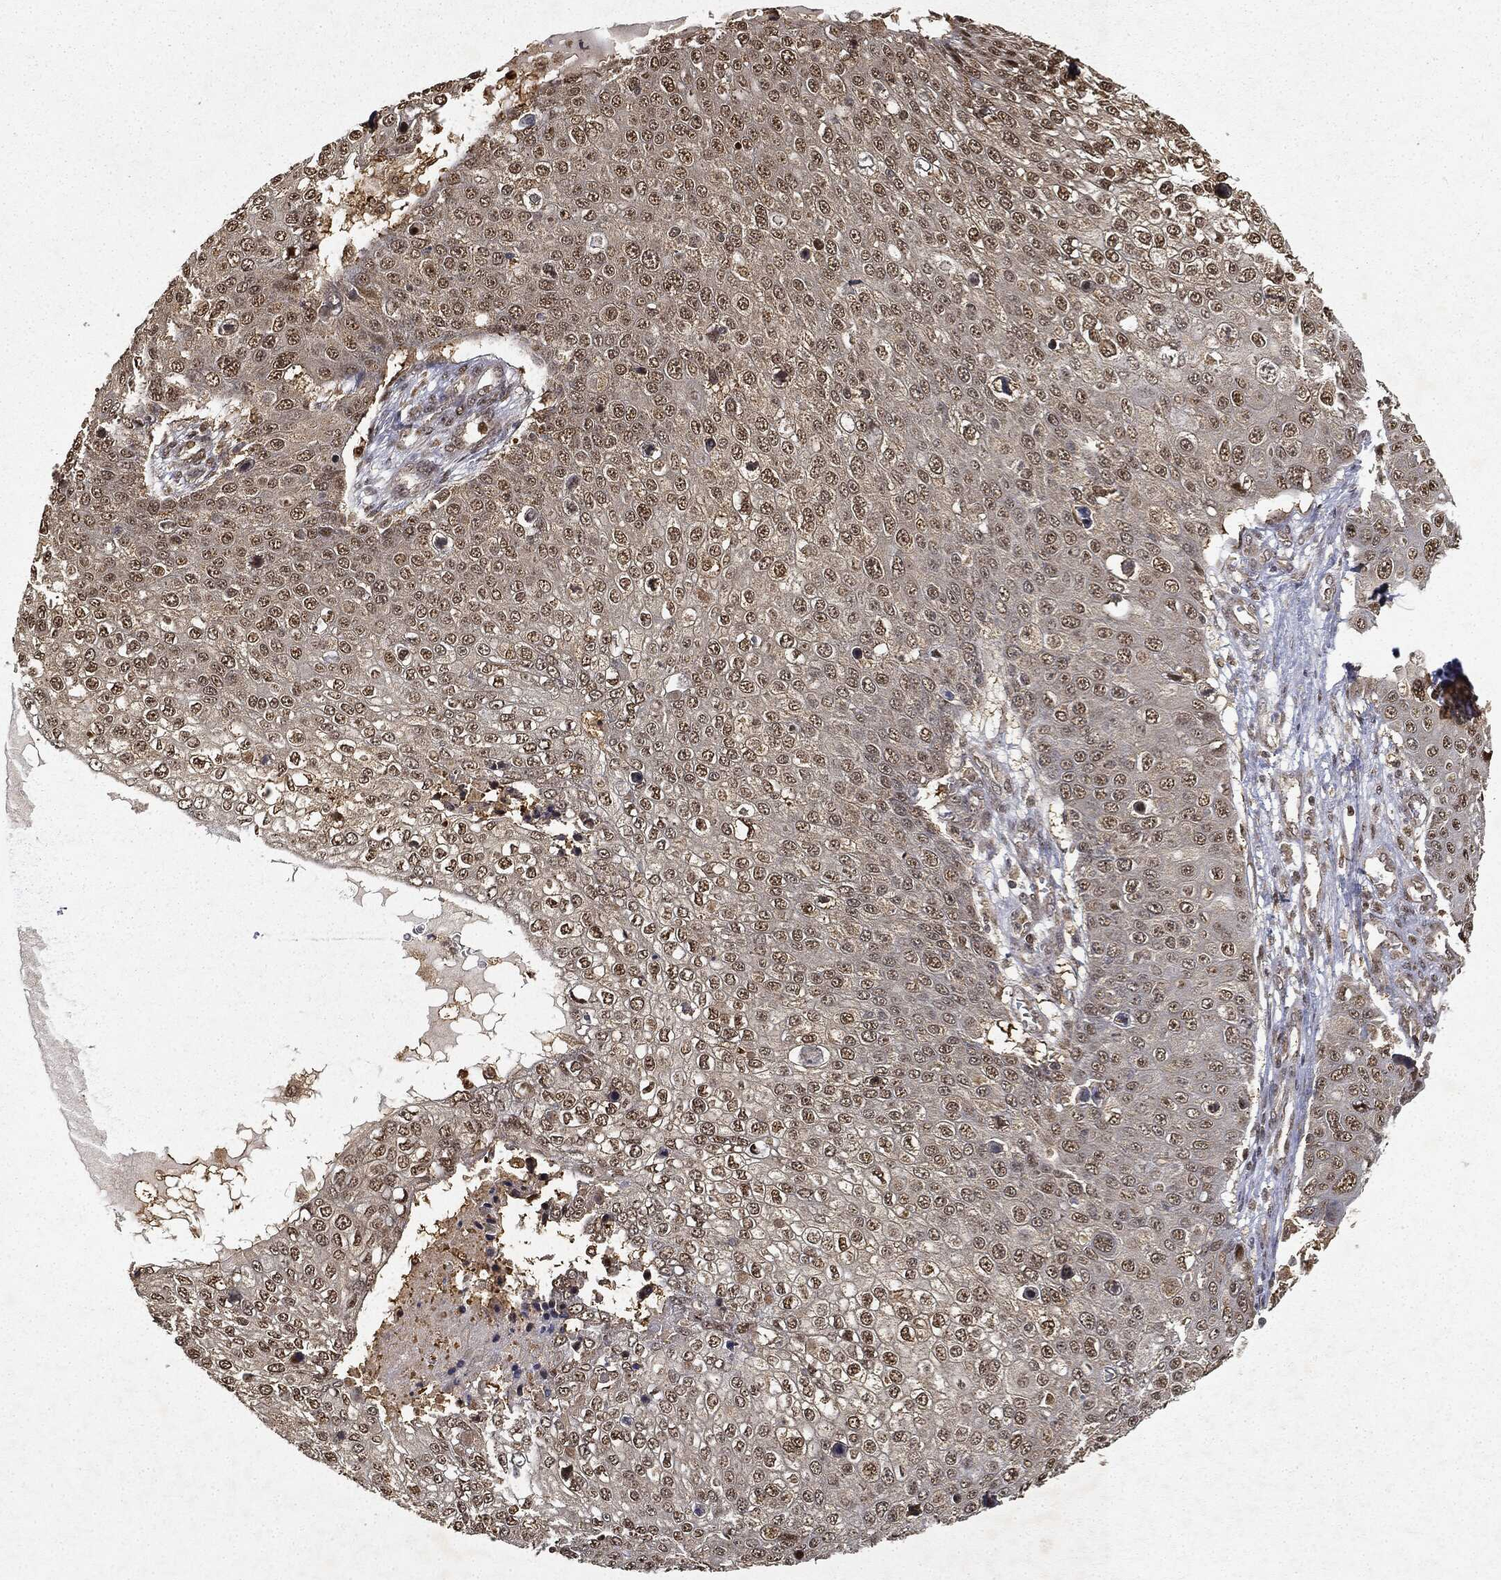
{"staining": {"intensity": "moderate", "quantity": ">75%", "location": "nuclear"}, "tissue": "skin cancer", "cell_type": "Tumor cells", "image_type": "cancer", "snomed": [{"axis": "morphology", "description": "Squamous cell carcinoma, NOS"}, {"axis": "topography", "description": "Skin"}], "caption": "Immunohistochemistry image of human squamous cell carcinoma (skin) stained for a protein (brown), which exhibits medium levels of moderate nuclear positivity in about >75% of tumor cells.", "gene": "ZNHIT6", "patient": {"sex": "male", "age": 71}}